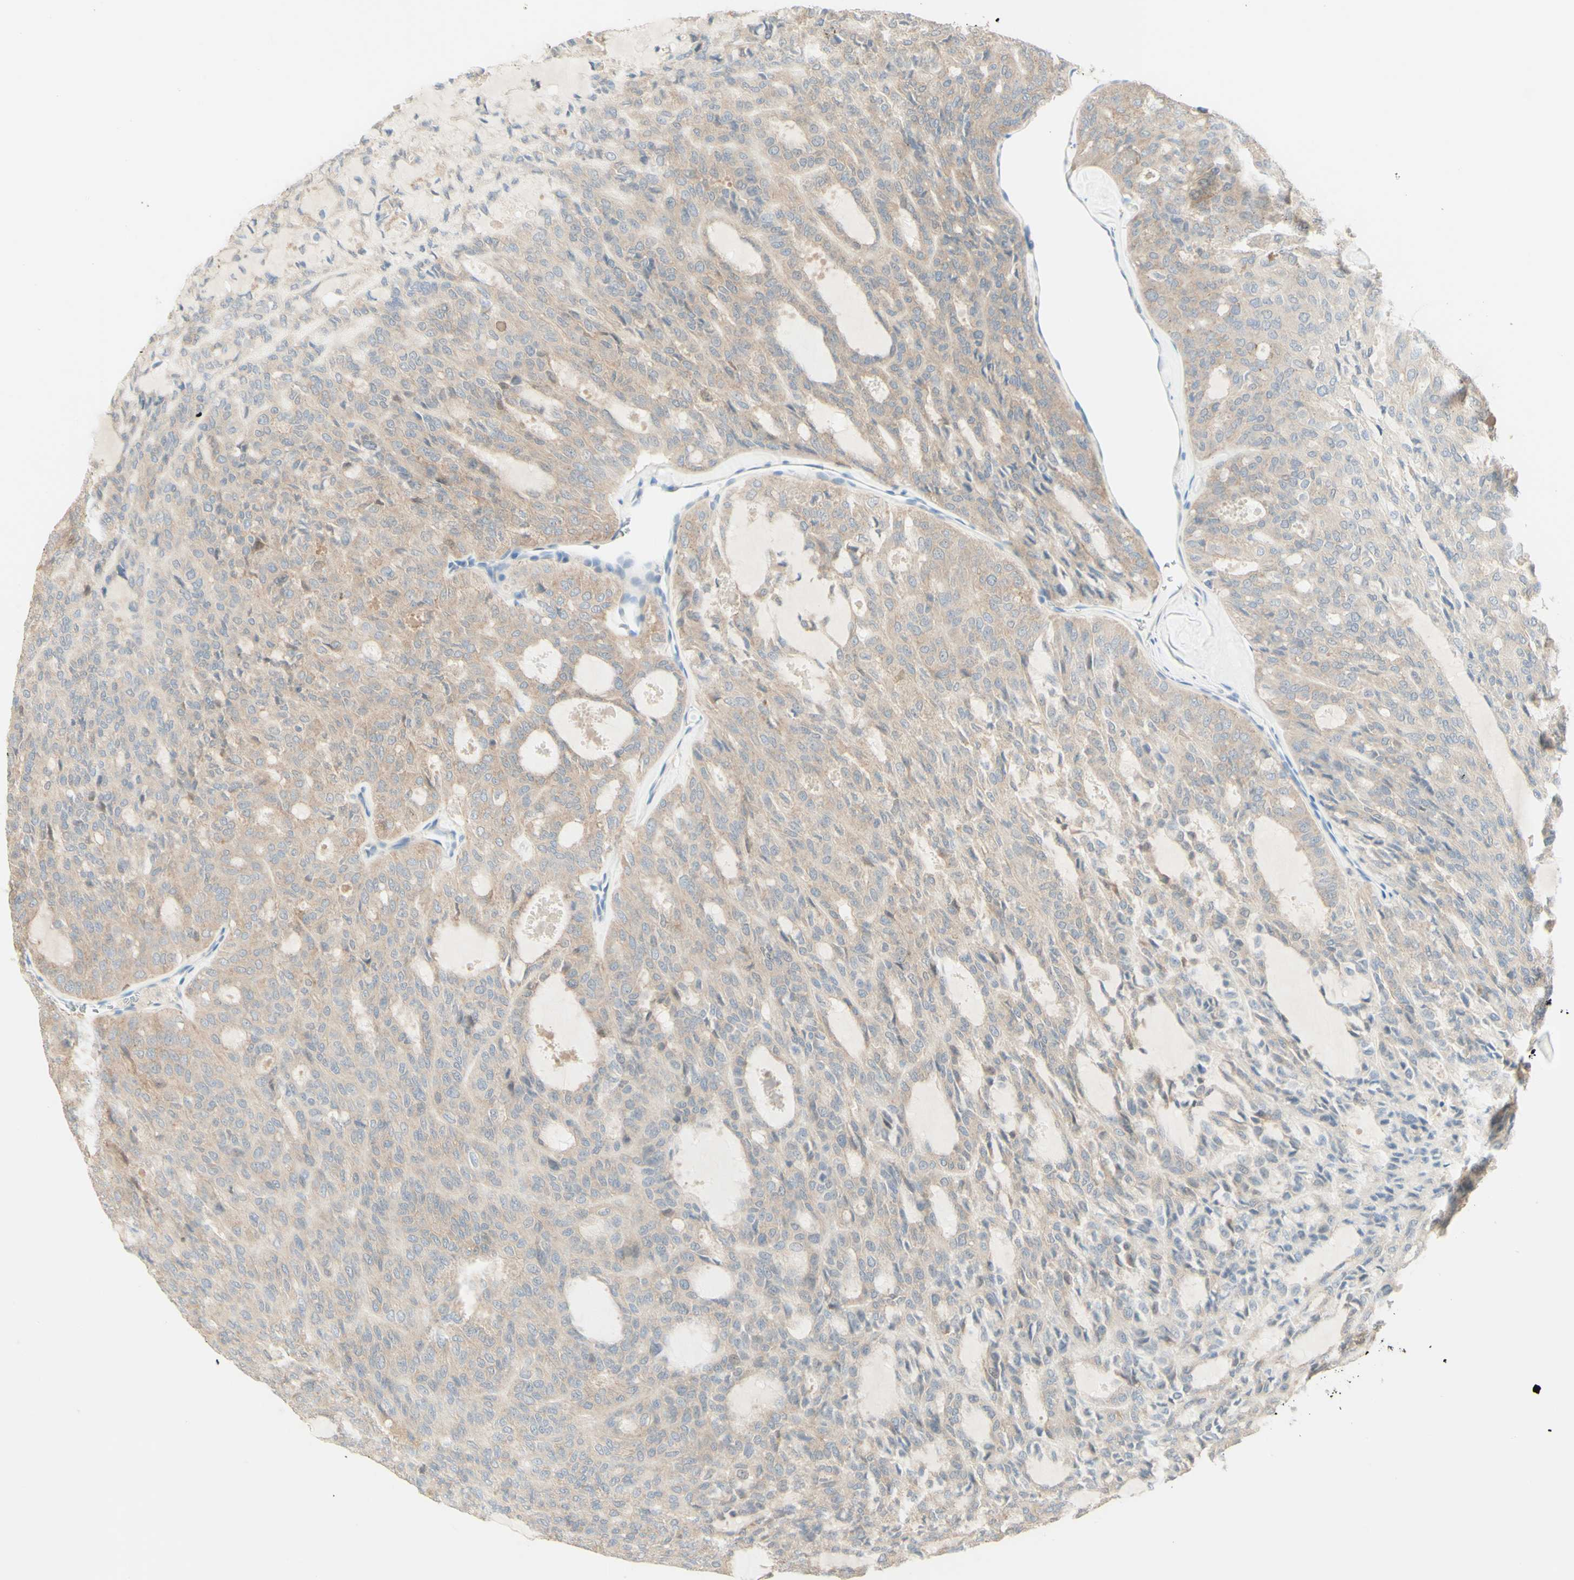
{"staining": {"intensity": "weak", "quantity": ">75%", "location": "cytoplasmic/membranous"}, "tissue": "thyroid cancer", "cell_type": "Tumor cells", "image_type": "cancer", "snomed": [{"axis": "morphology", "description": "Follicular adenoma carcinoma, NOS"}, {"axis": "topography", "description": "Thyroid gland"}], "caption": "Protein analysis of thyroid cancer (follicular adenoma carcinoma) tissue exhibits weak cytoplasmic/membranous positivity in about >75% of tumor cells.", "gene": "MTM1", "patient": {"sex": "male", "age": 75}}